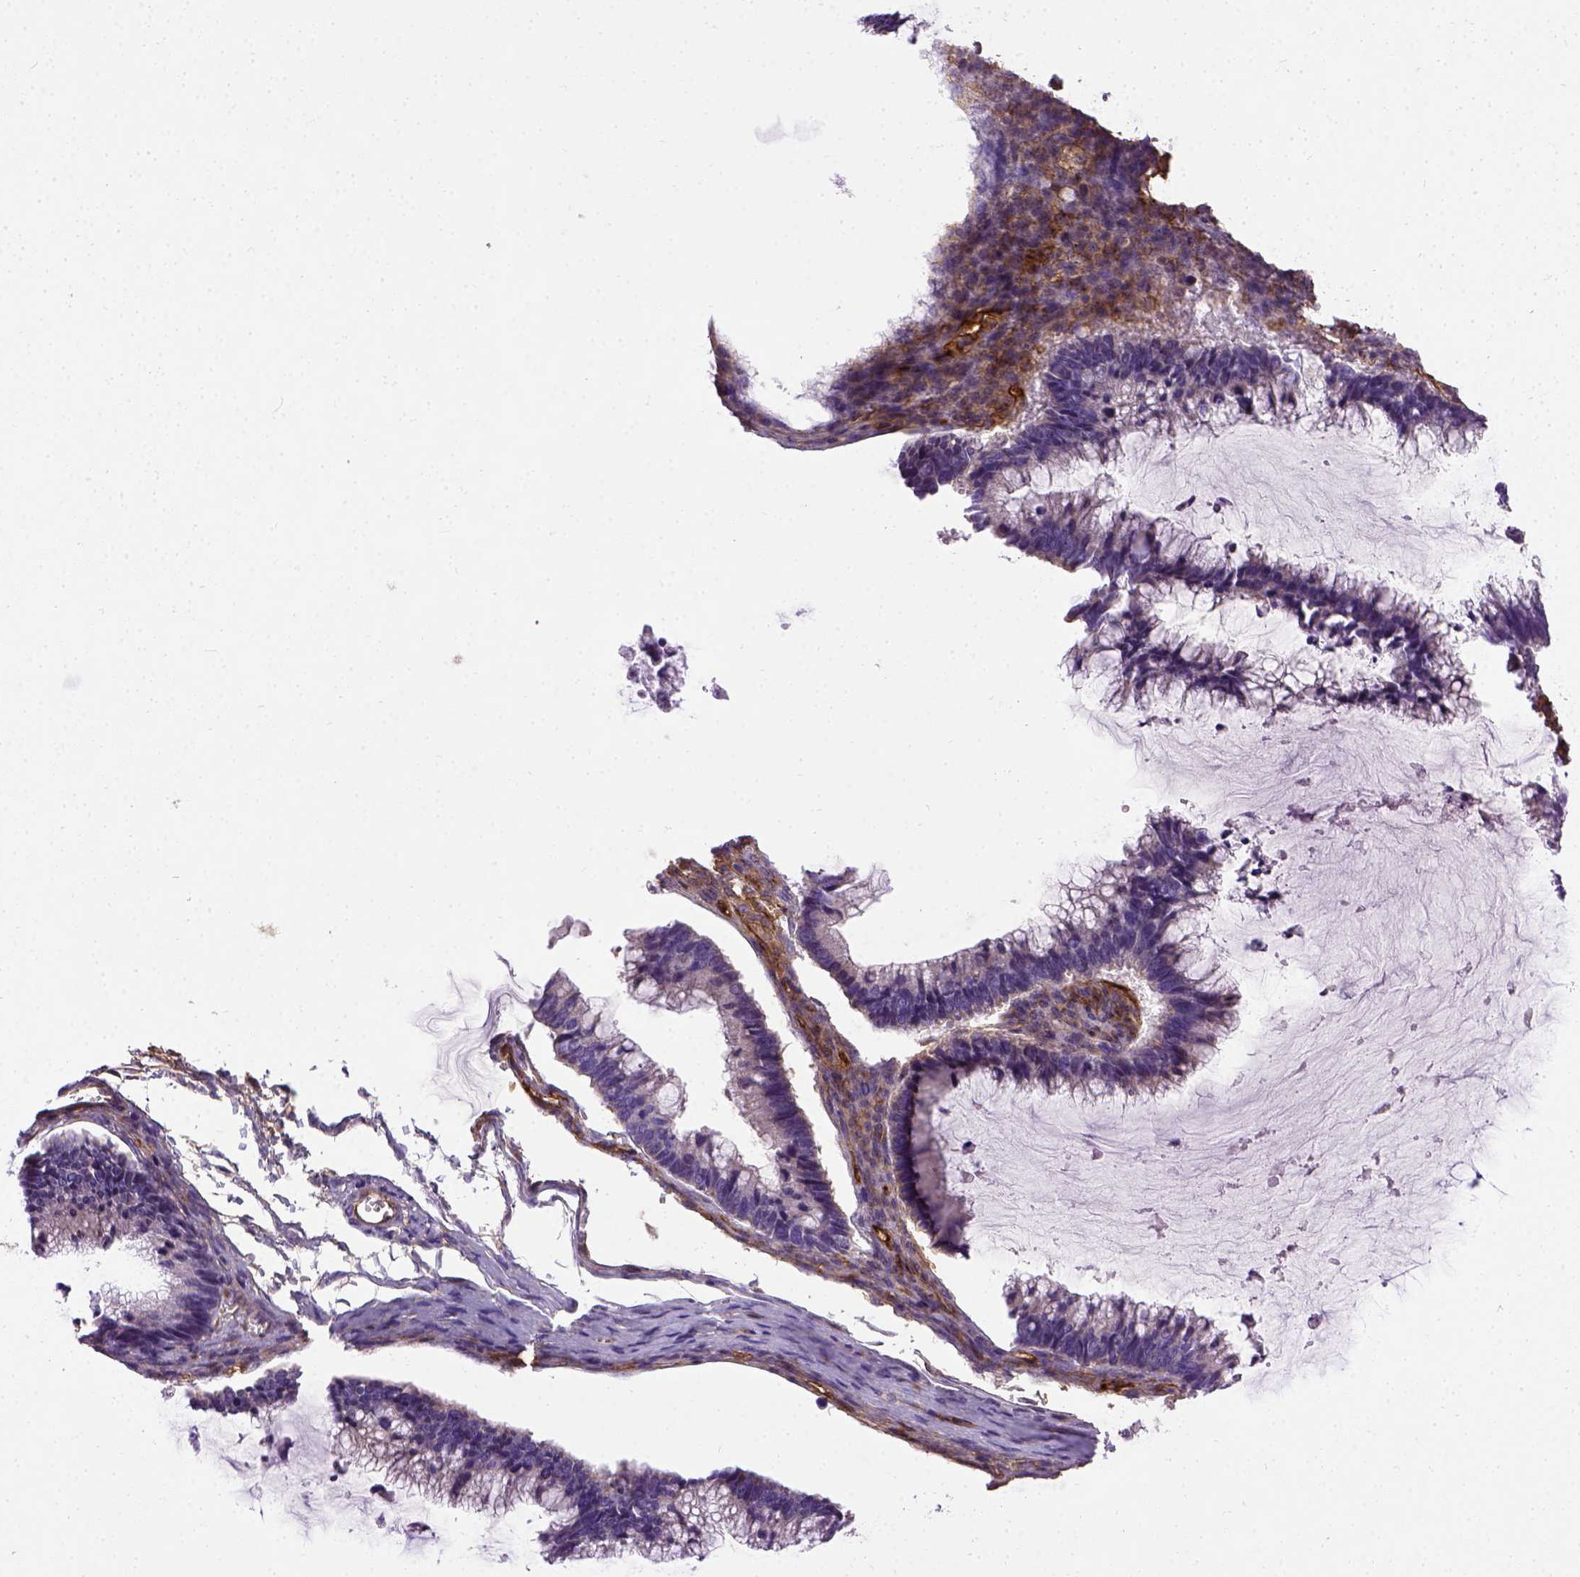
{"staining": {"intensity": "negative", "quantity": "none", "location": "none"}, "tissue": "ovarian cancer", "cell_type": "Tumor cells", "image_type": "cancer", "snomed": [{"axis": "morphology", "description": "Cystadenocarcinoma, mucinous, NOS"}, {"axis": "topography", "description": "Ovary"}], "caption": "DAB immunohistochemical staining of ovarian cancer (mucinous cystadenocarcinoma) demonstrates no significant staining in tumor cells.", "gene": "ENG", "patient": {"sex": "female", "age": 38}}